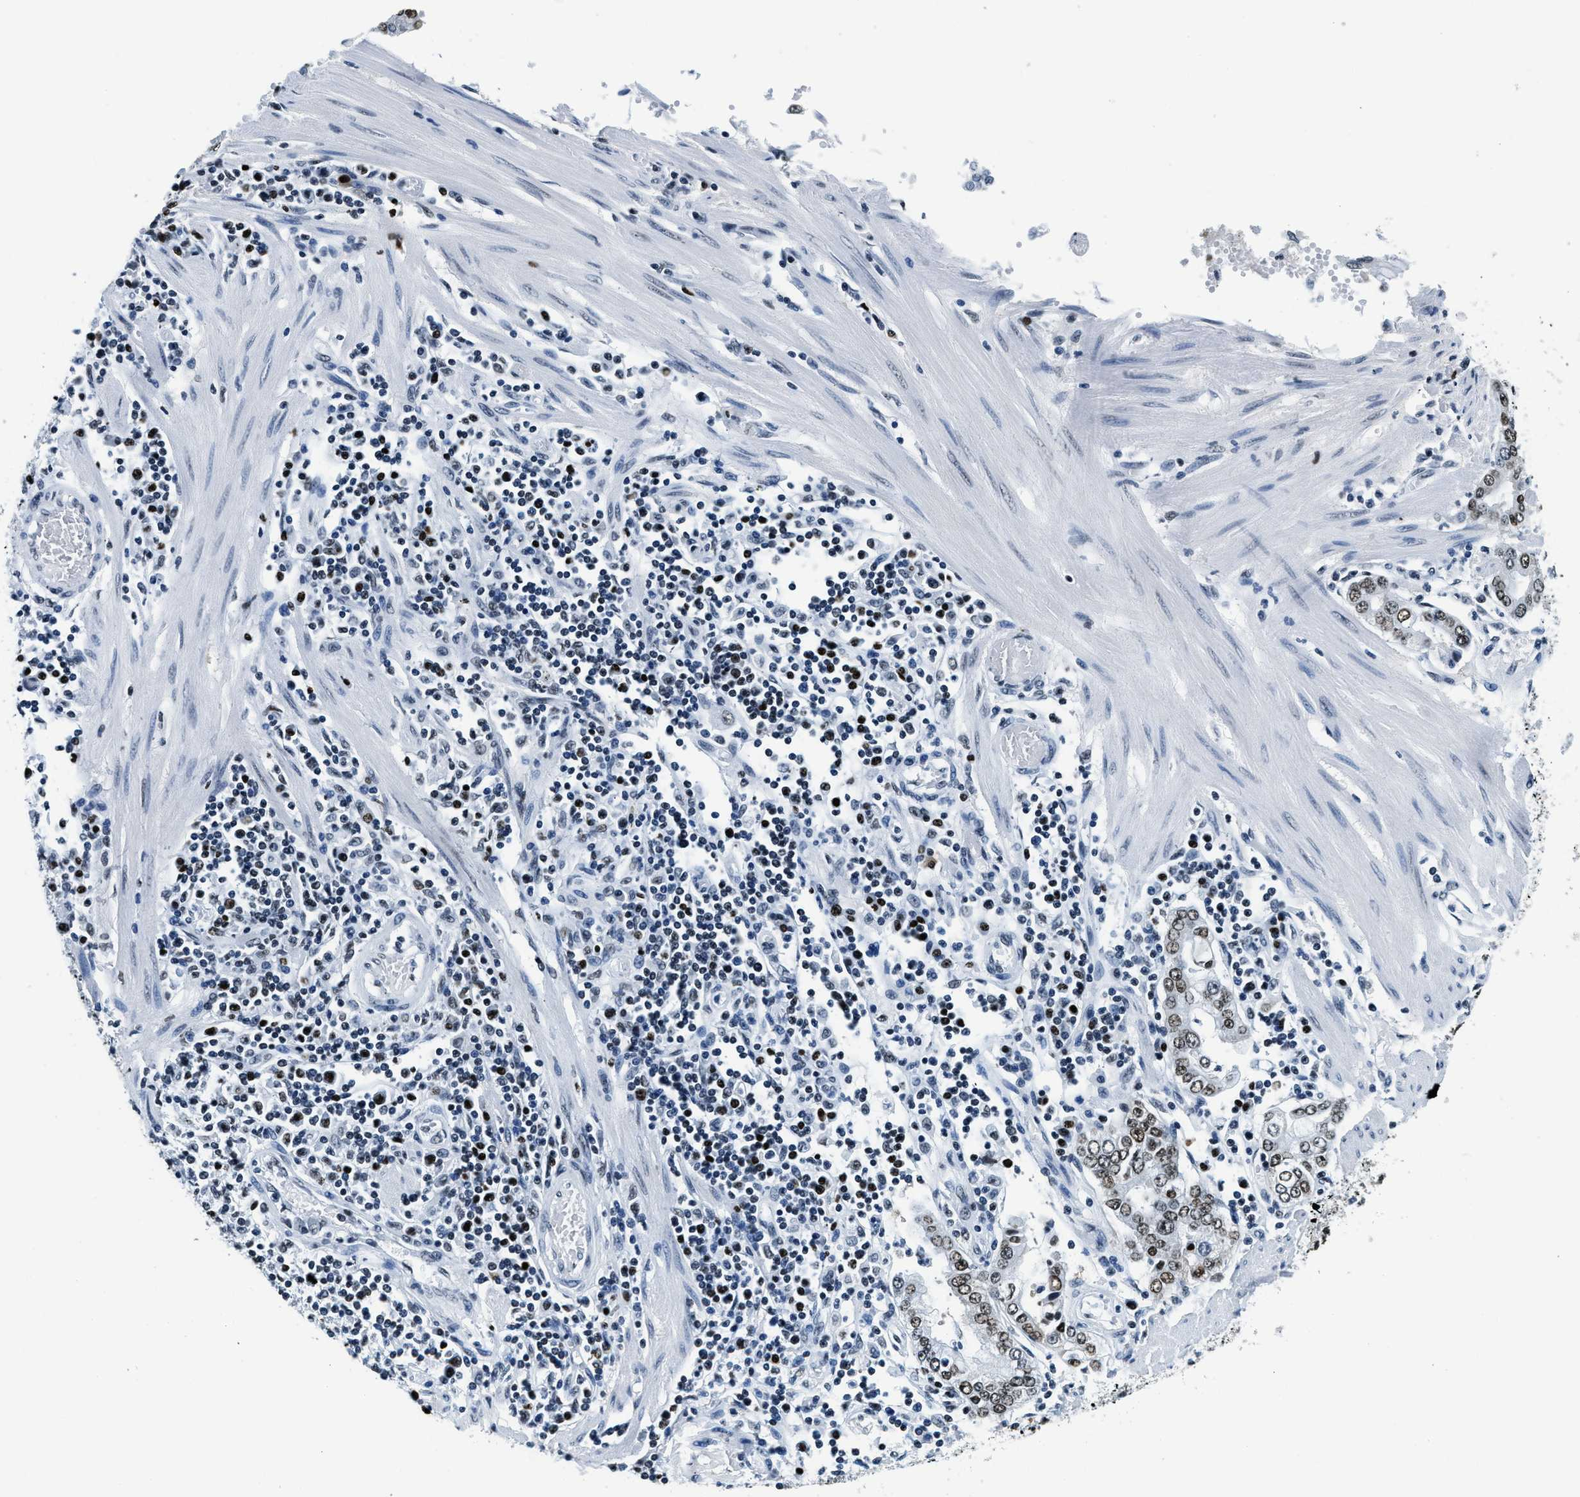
{"staining": {"intensity": "moderate", "quantity": "25%-75%", "location": "nuclear"}, "tissue": "stomach cancer", "cell_type": "Tumor cells", "image_type": "cancer", "snomed": [{"axis": "morphology", "description": "Adenocarcinoma, NOS"}, {"axis": "topography", "description": "Stomach"}], "caption": "Stomach cancer (adenocarcinoma) stained with a protein marker displays moderate staining in tumor cells.", "gene": "TOP1", "patient": {"sex": "male", "age": 76}}